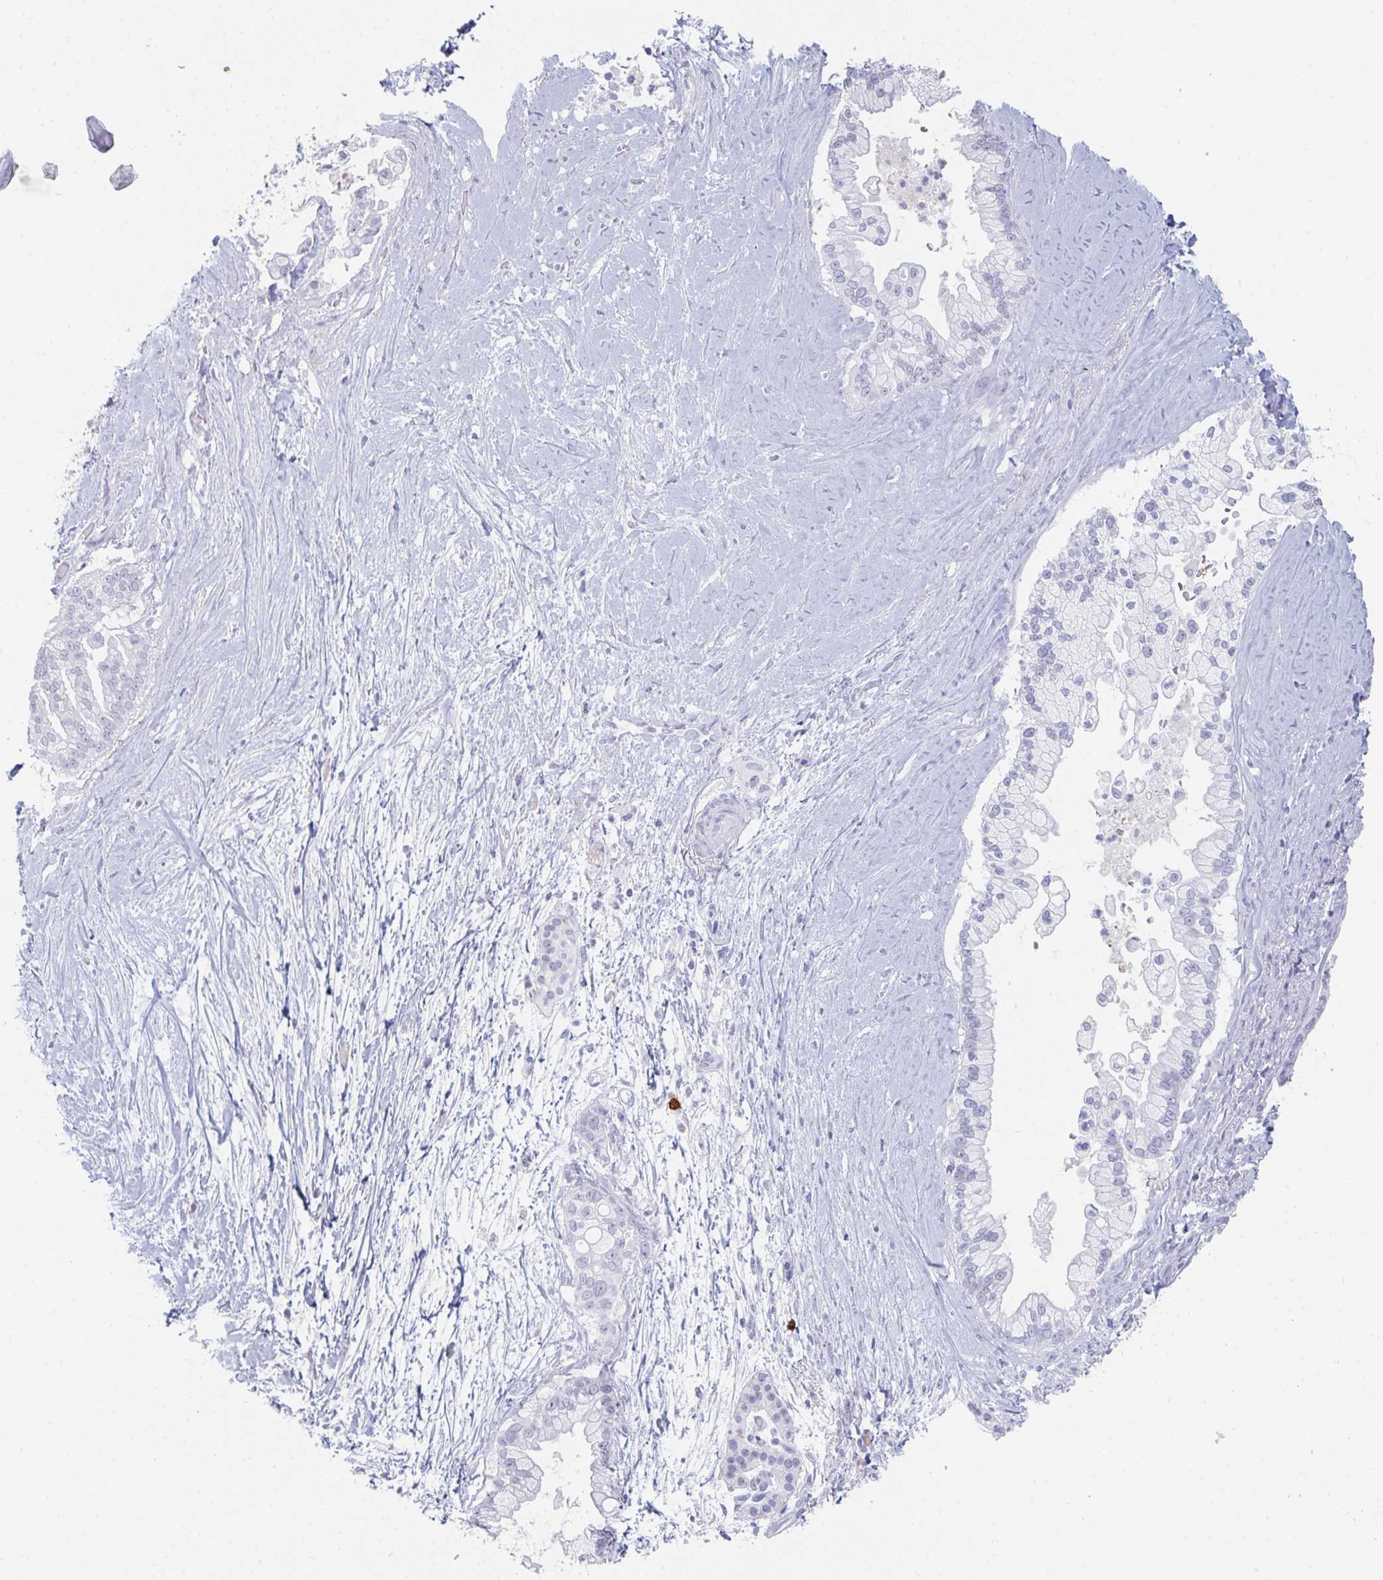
{"staining": {"intensity": "negative", "quantity": "none", "location": "none"}, "tissue": "pancreatic cancer", "cell_type": "Tumor cells", "image_type": "cancer", "snomed": [{"axis": "morphology", "description": "Adenocarcinoma, NOS"}, {"axis": "topography", "description": "Pancreas"}], "caption": "The histopathology image demonstrates no significant expression in tumor cells of pancreatic adenocarcinoma. (DAB immunohistochemistry visualized using brightfield microscopy, high magnification).", "gene": "RUBCN", "patient": {"sex": "female", "age": 69}}